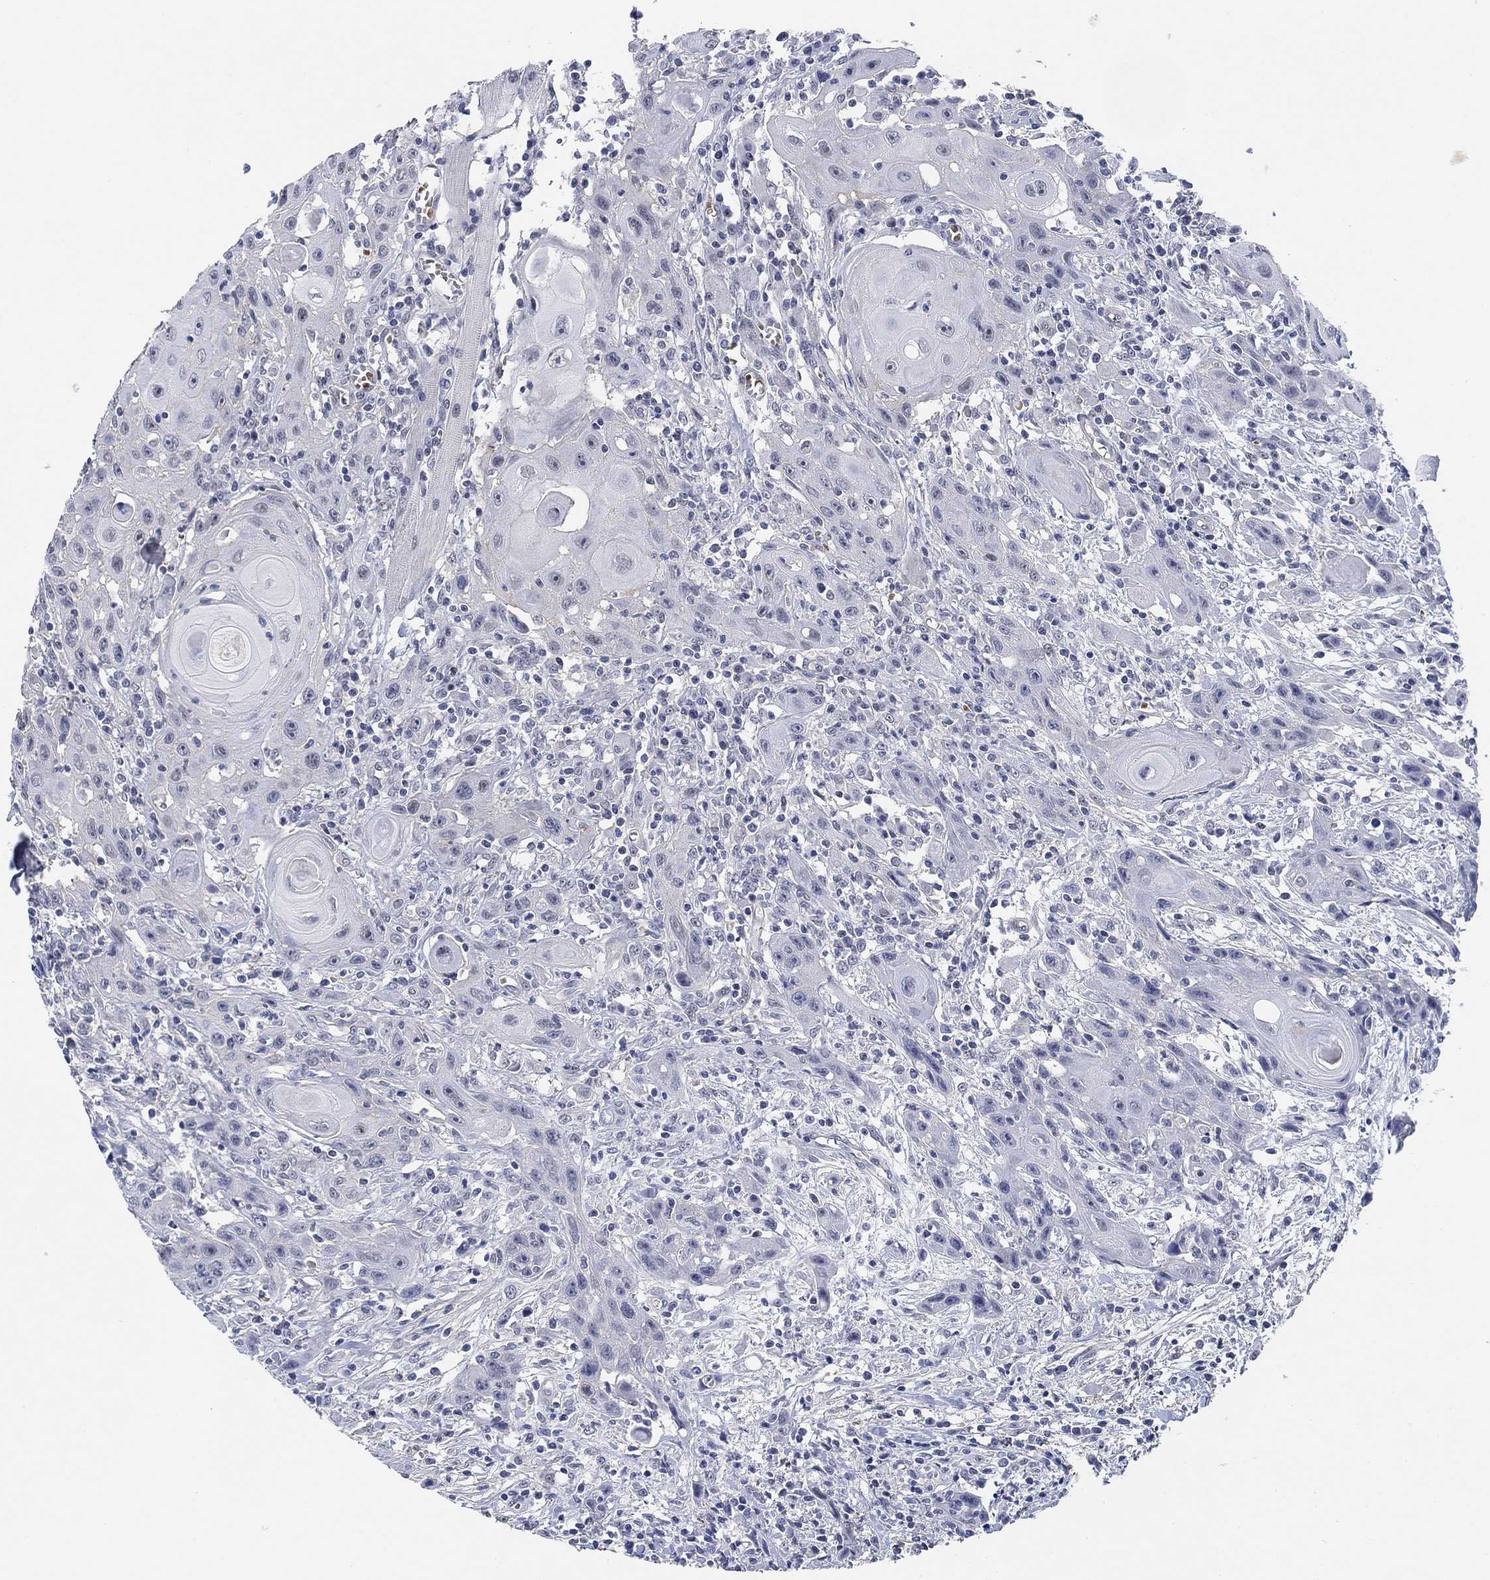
{"staining": {"intensity": "negative", "quantity": "none", "location": "none"}, "tissue": "head and neck cancer", "cell_type": "Tumor cells", "image_type": "cancer", "snomed": [{"axis": "morphology", "description": "Normal tissue, NOS"}, {"axis": "morphology", "description": "Squamous cell carcinoma, NOS"}, {"axis": "topography", "description": "Oral tissue"}, {"axis": "topography", "description": "Head-Neck"}], "caption": "Image shows no protein expression in tumor cells of head and neck squamous cell carcinoma tissue.", "gene": "PAX6", "patient": {"sex": "male", "age": 71}}